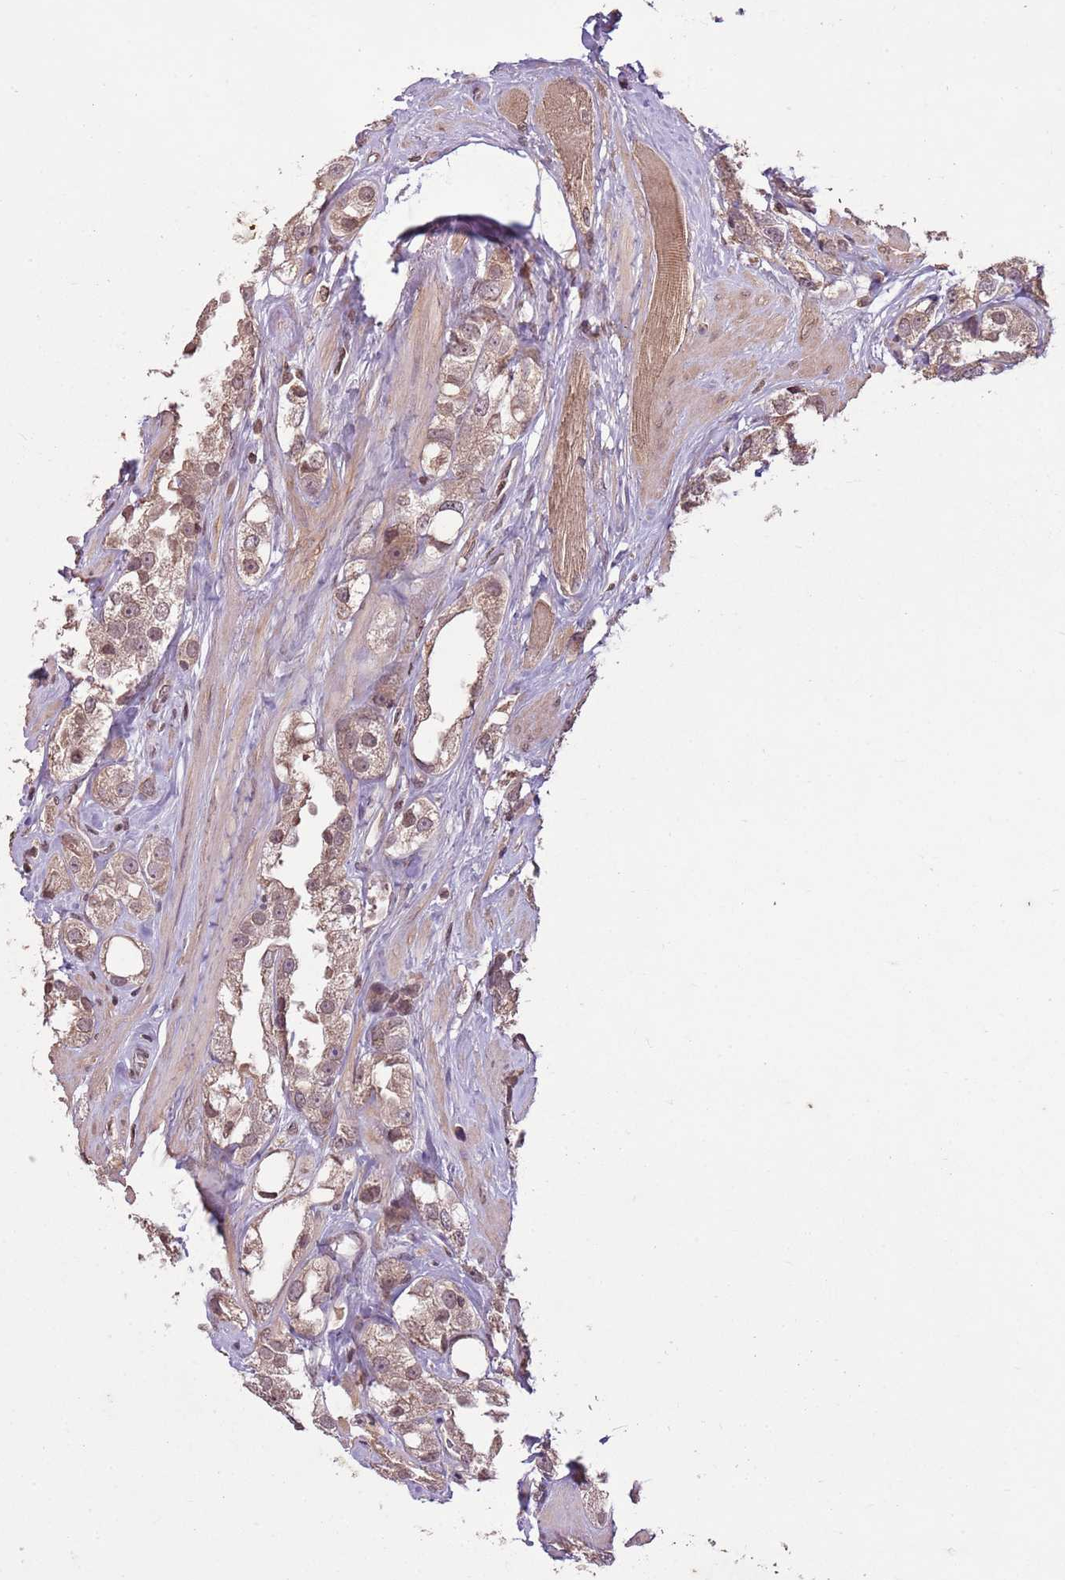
{"staining": {"intensity": "weak", "quantity": ">75%", "location": "cytoplasmic/membranous"}, "tissue": "prostate cancer", "cell_type": "Tumor cells", "image_type": "cancer", "snomed": [{"axis": "morphology", "description": "Adenocarcinoma, NOS"}, {"axis": "topography", "description": "Prostate"}], "caption": "Weak cytoplasmic/membranous staining for a protein is present in about >75% of tumor cells of adenocarcinoma (prostate) using immunohistochemistry (IHC).", "gene": "CAPN9", "patient": {"sex": "male", "age": 79}}